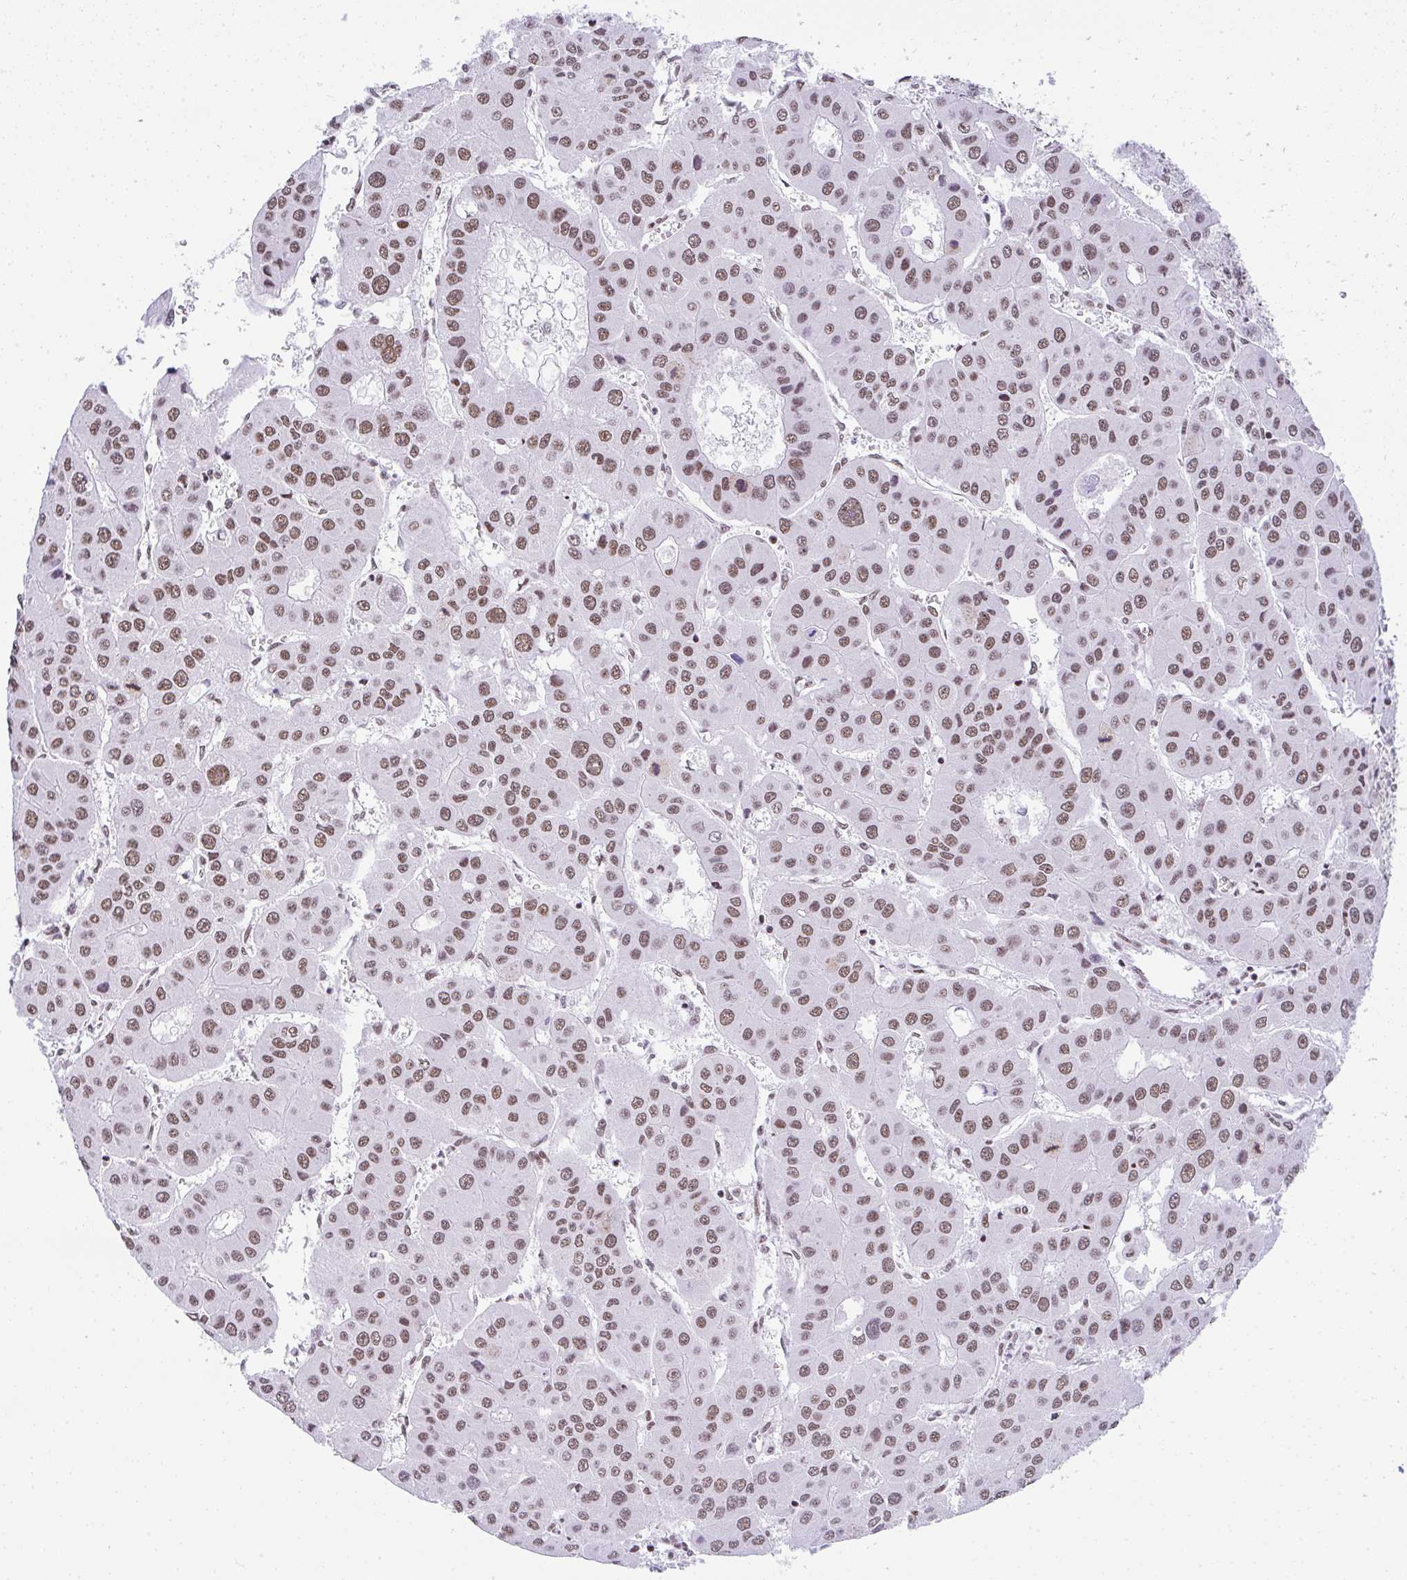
{"staining": {"intensity": "moderate", "quantity": ">75%", "location": "nuclear"}, "tissue": "liver cancer", "cell_type": "Tumor cells", "image_type": "cancer", "snomed": [{"axis": "morphology", "description": "Carcinoma, Hepatocellular, NOS"}, {"axis": "topography", "description": "Liver"}], "caption": "Brown immunohistochemical staining in liver hepatocellular carcinoma reveals moderate nuclear staining in approximately >75% of tumor cells.", "gene": "DDX52", "patient": {"sex": "male", "age": 73}}